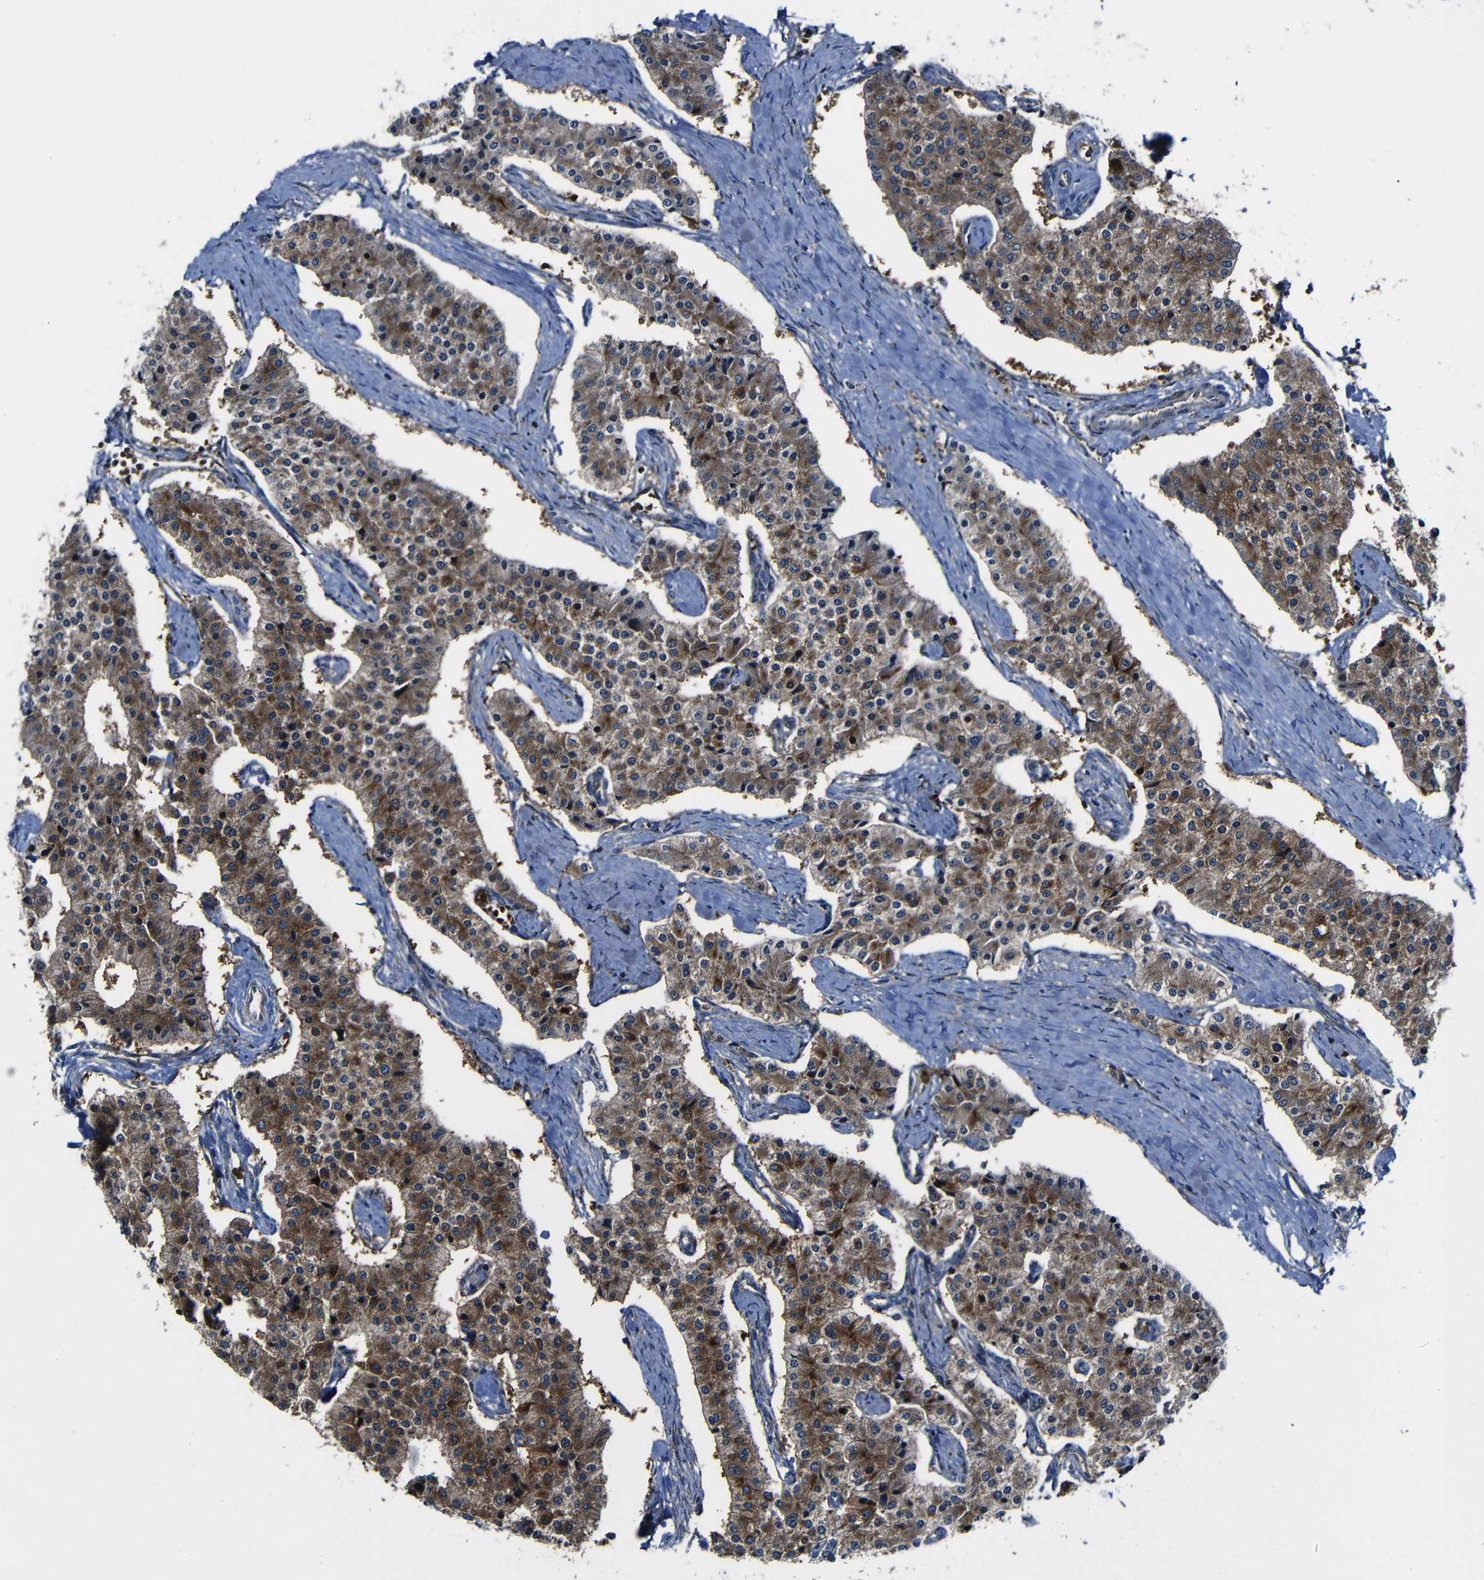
{"staining": {"intensity": "moderate", "quantity": ">75%", "location": "cytoplasmic/membranous"}, "tissue": "carcinoid", "cell_type": "Tumor cells", "image_type": "cancer", "snomed": [{"axis": "morphology", "description": "Carcinoid, malignant, NOS"}, {"axis": "topography", "description": "Colon"}], "caption": "Protein staining of carcinoid (malignant) tissue displays moderate cytoplasmic/membranous staining in approximately >75% of tumor cells.", "gene": "KIAA0513", "patient": {"sex": "female", "age": 52}}